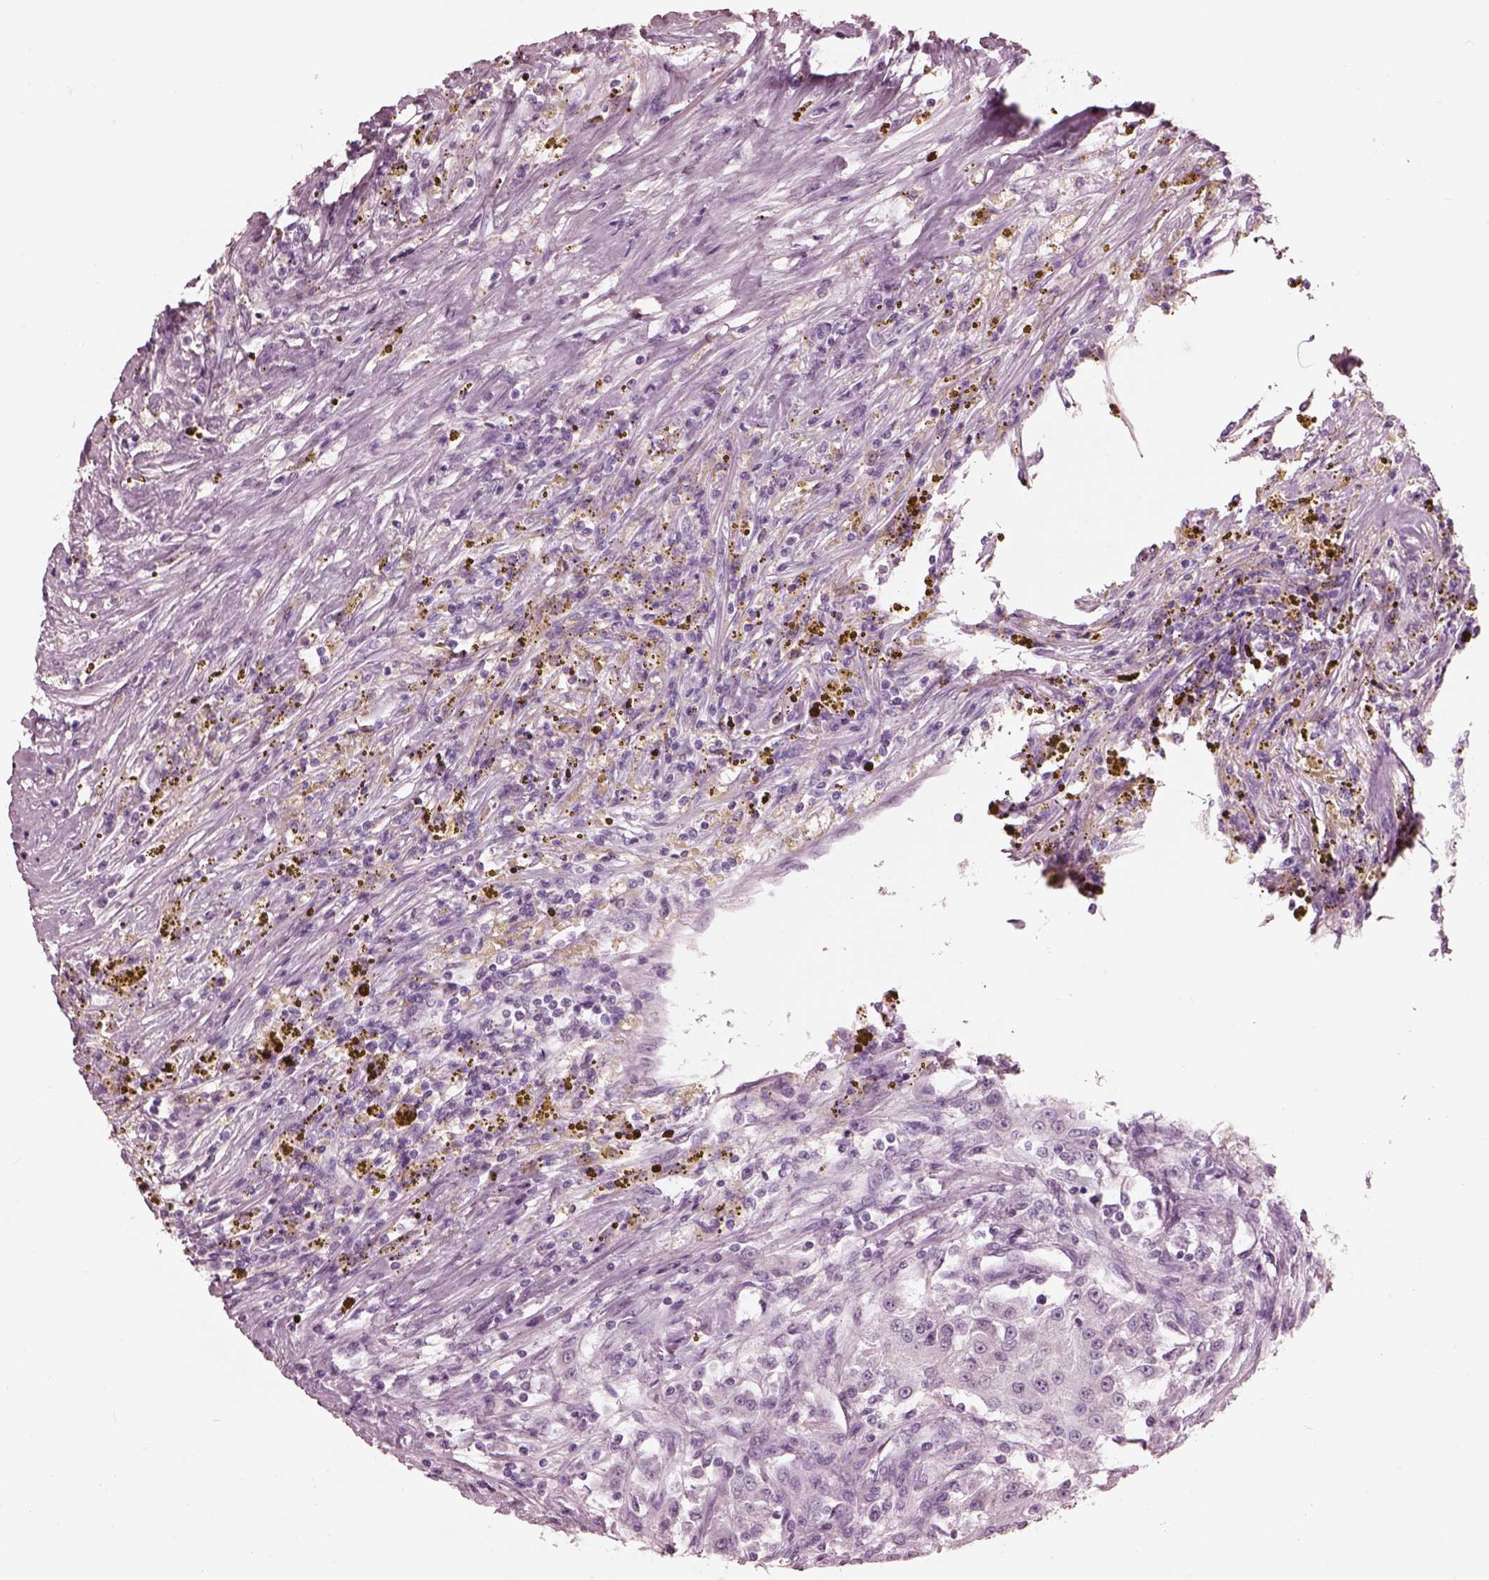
{"staining": {"intensity": "negative", "quantity": "none", "location": "none"}, "tissue": "renal cancer", "cell_type": "Tumor cells", "image_type": "cancer", "snomed": [{"axis": "morphology", "description": "Adenocarcinoma, NOS"}, {"axis": "topography", "description": "Kidney"}], "caption": "Adenocarcinoma (renal) stained for a protein using IHC demonstrates no staining tumor cells.", "gene": "GARIN4", "patient": {"sex": "female", "age": 67}}